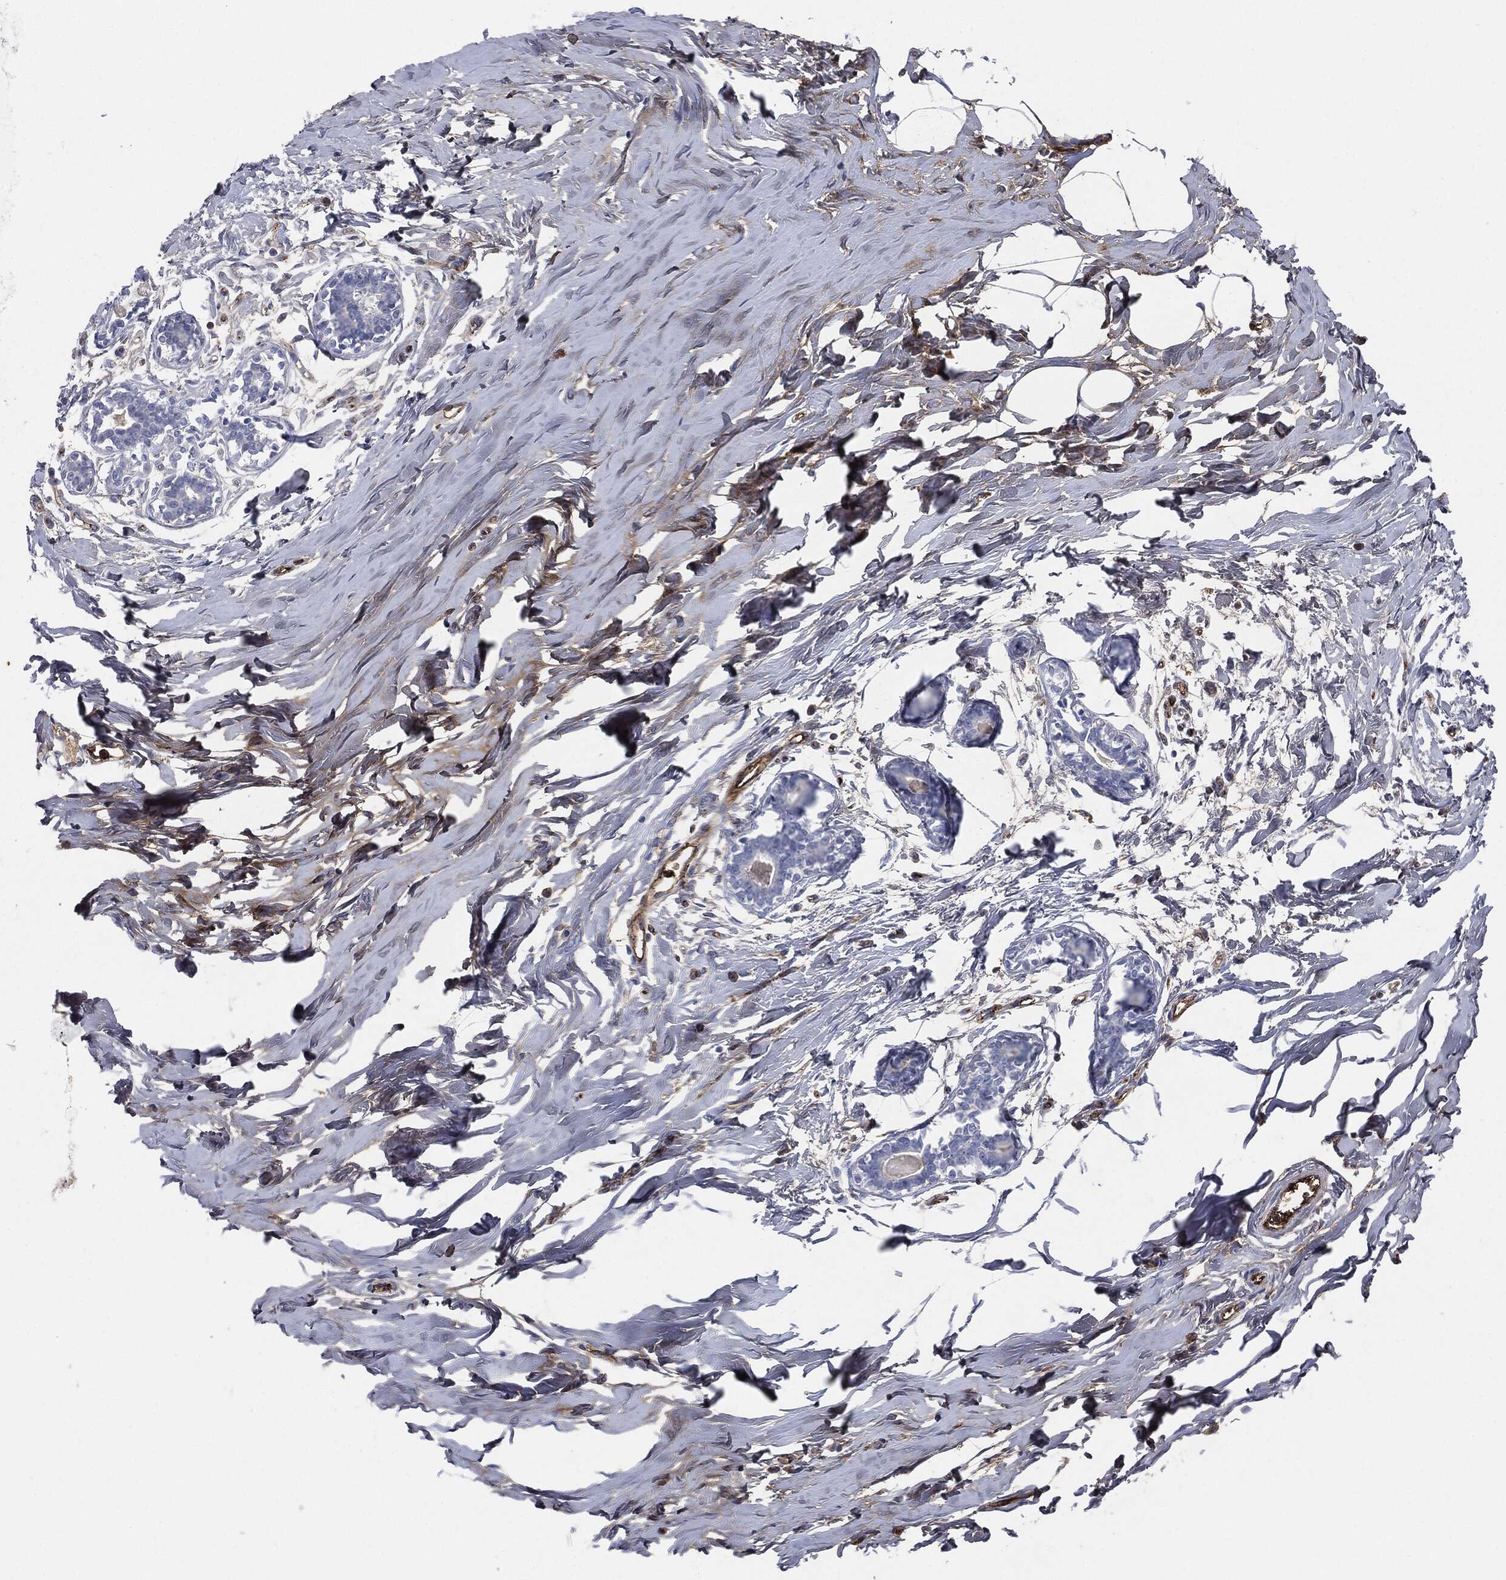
{"staining": {"intensity": "weak", "quantity": "<25%", "location": "cytoplasmic/membranous"}, "tissue": "breast", "cell_type": "Adipocytes", "image_type": "normal", "snomed": [{"axis": "morphology", "description": "Normal tissue, NOS"}, {"axis": "morphology", "description": "Lobular carcinoma, in situ"}, {"axis": "topography", "description": "Breast"}], "caption": "Immunohistochemical staining of benign human breast exhibits no significant staining in adipocytes.", "gene": "APOB", "patient": {"sex": "female", "age": 35}}